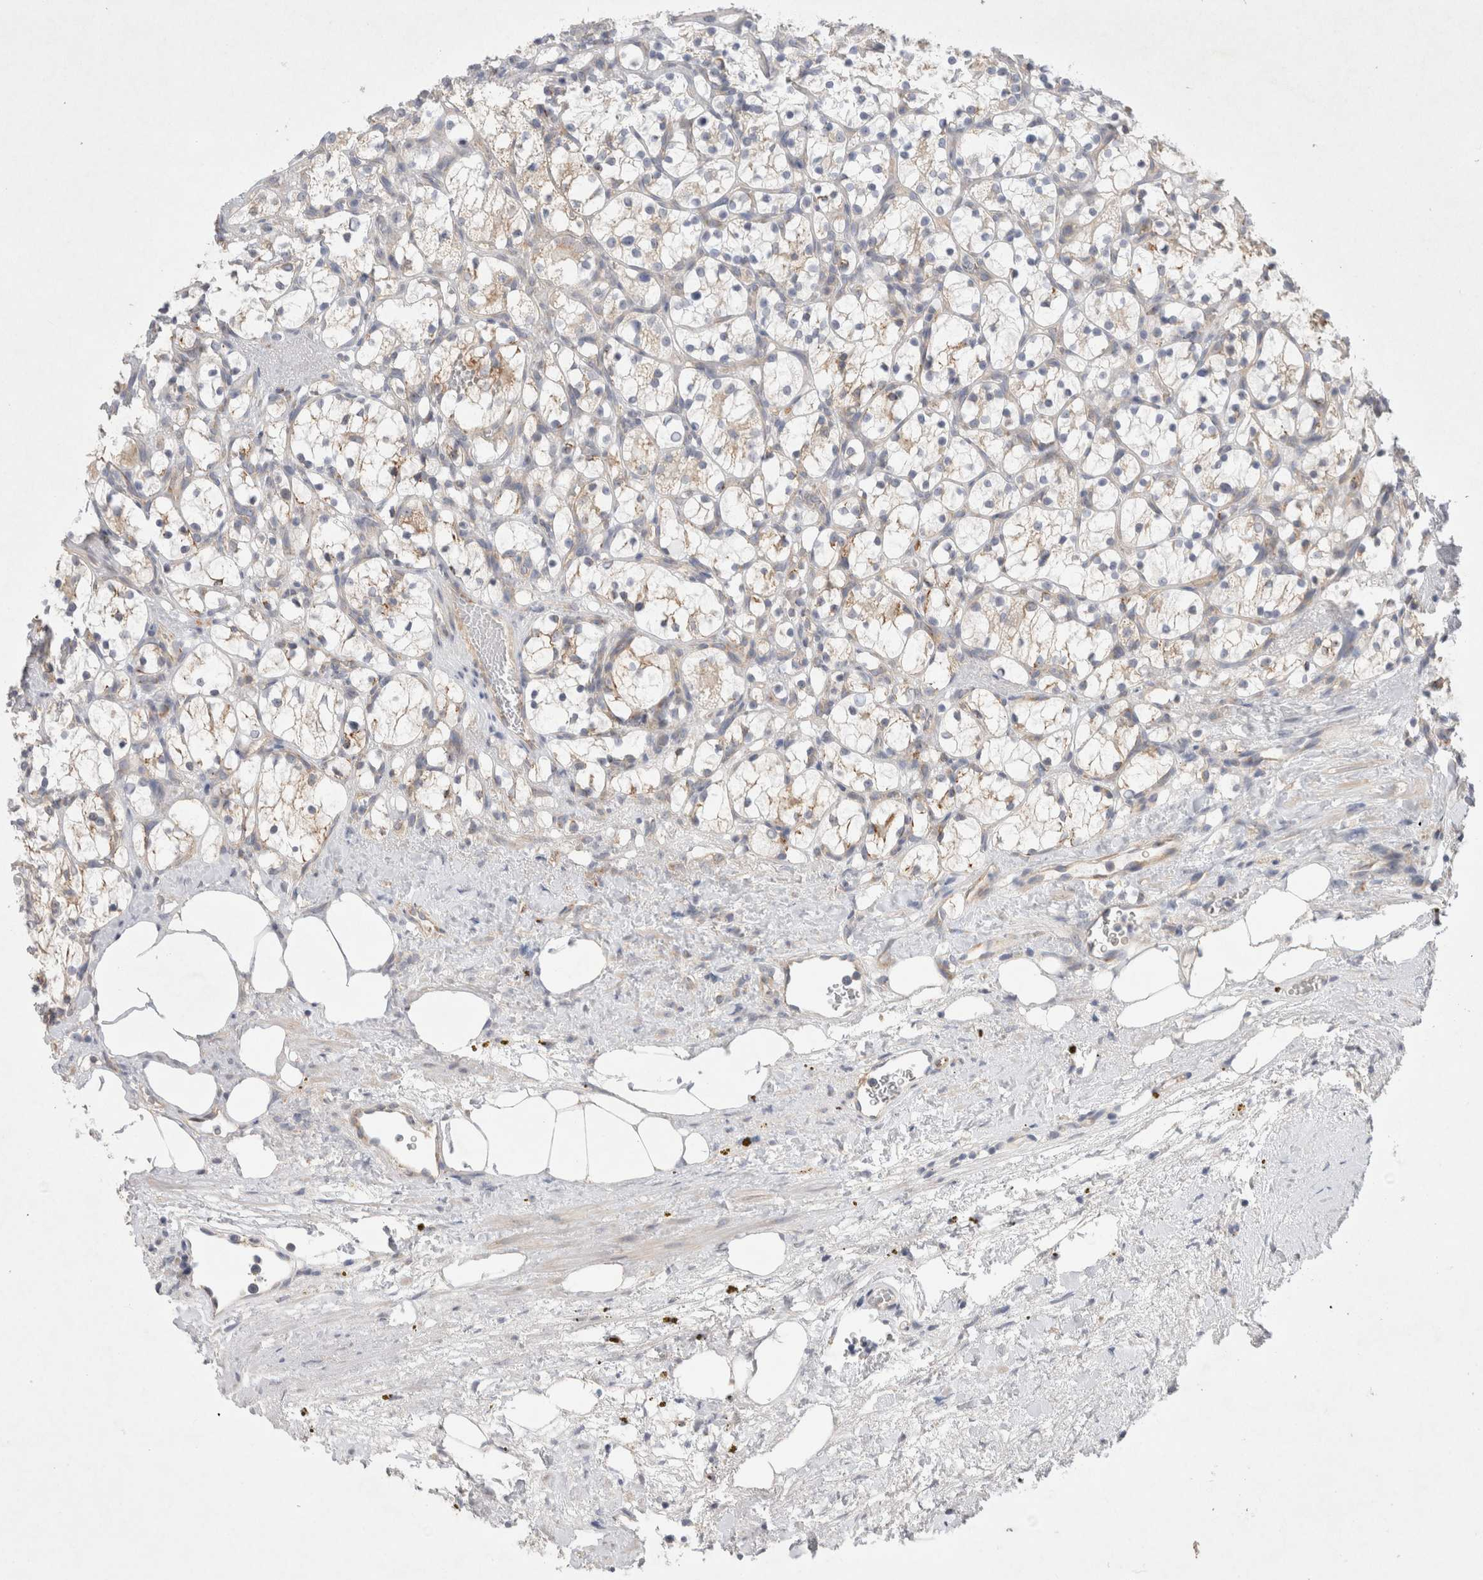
{"staining": {"intensity": "weak", "quantity": "<25%", "location": "cytoplasmic/membranous"}, "tissue": "renal cancer", "cell_type": "Tumor cells", "image_type": "cancer", "snomed": [{"axis": "morphology", "description": "Adenocarcinoma, NOS"}, {"axis": "topography", "description": "Kidney"}], "caption": "This is an immunohistochemistry photomicrograph of renal adenocarcinoma. There is no expression in tumor cells.", "gene": "NPC1", "patient": {"sex": "female", "age": 69}}